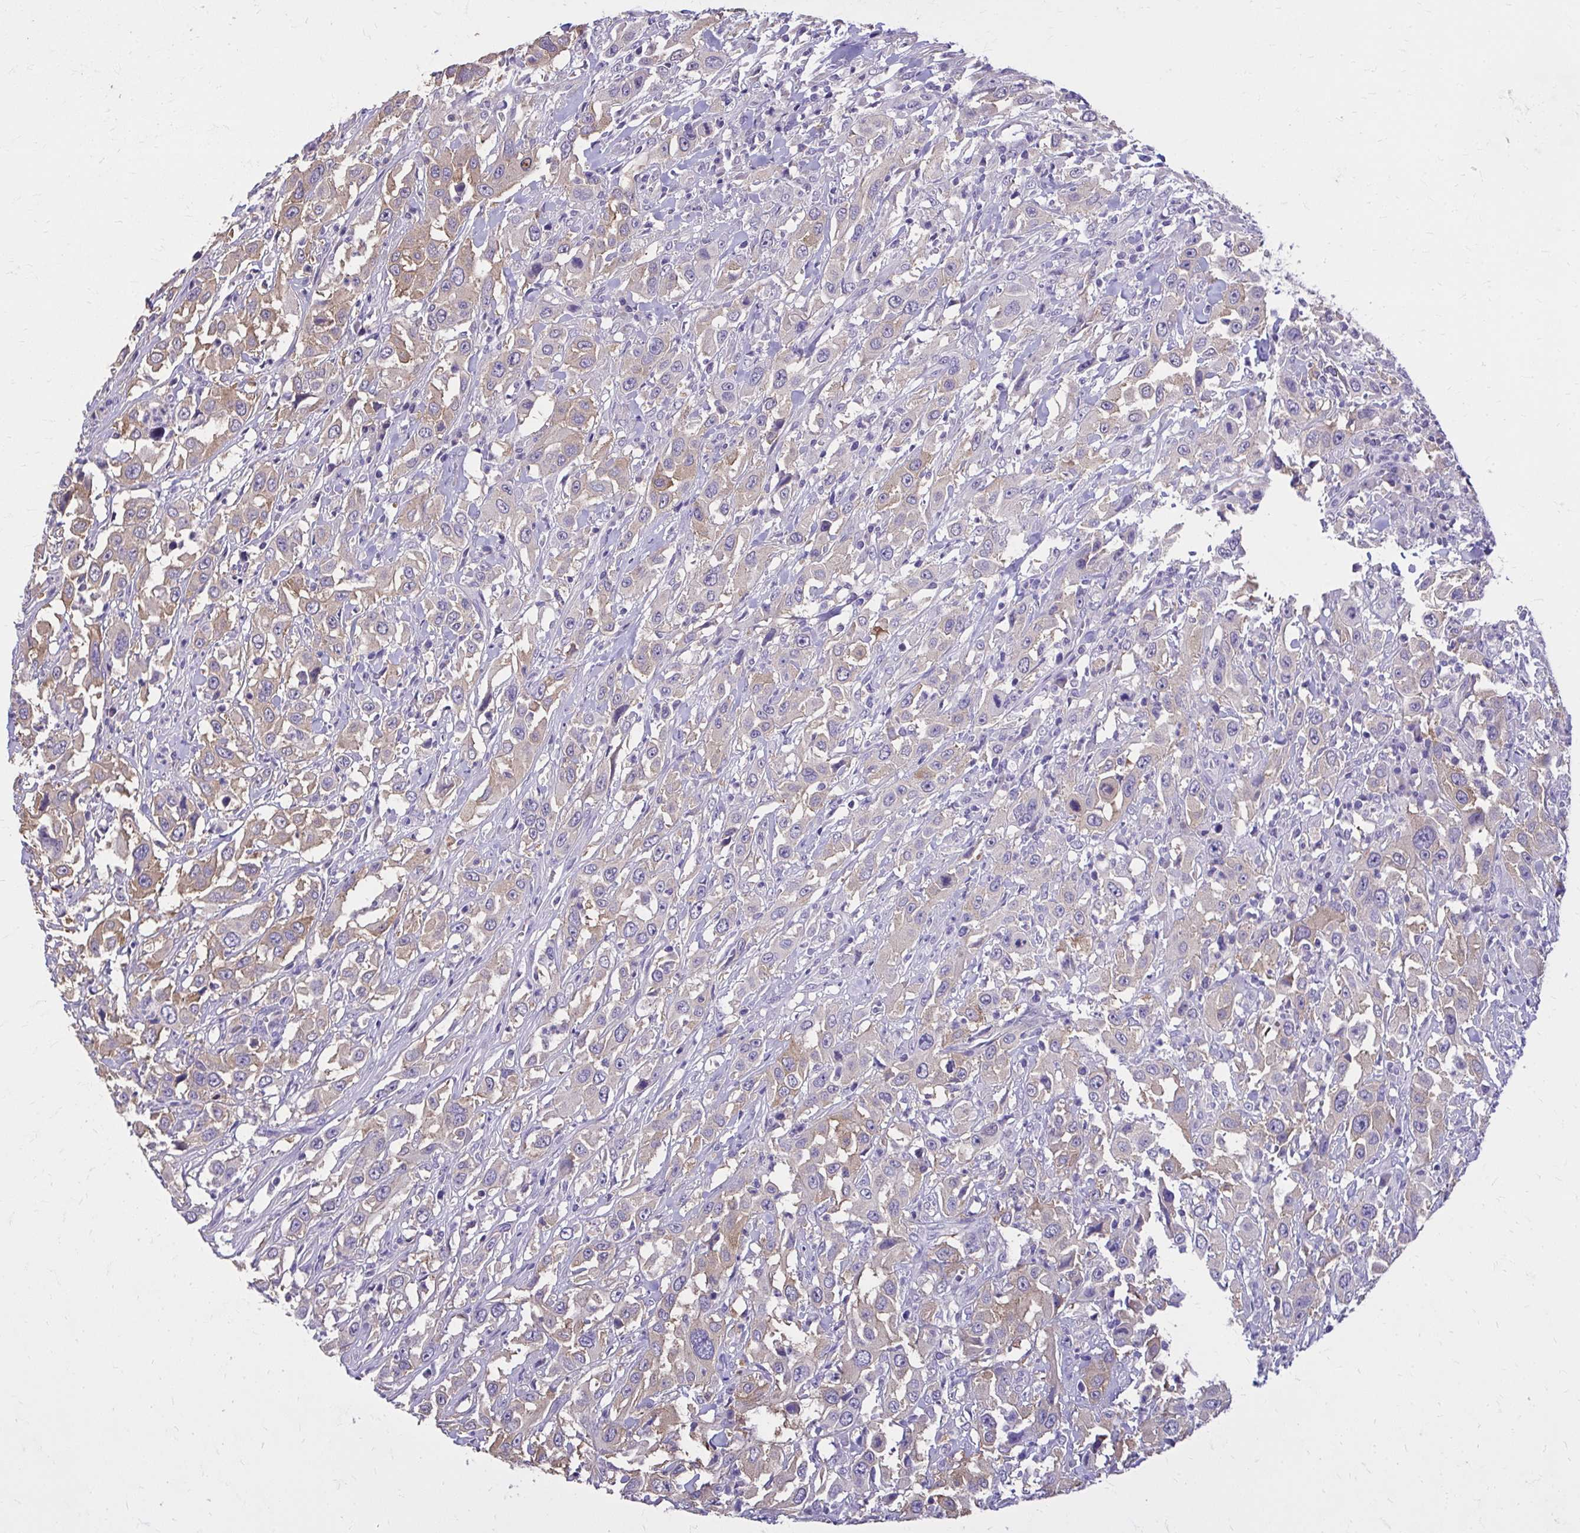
{"staining": {"intensity": "weak", "quantity": "25%-75%", "location": "cytoplasmic/membranous"}, "tissue": "urothelial cancer", "cell_type": "Tumor cells", "image_type": "cancer", "snomed": [{"axis": "morphology", "description": "Urothelial carcinoma, High grade"}, {"axis": "topography", "description": "Urinary bladder"}], "caption": "Human urothelial cancer stained for a protein (brown) shows weak cytoplasmic/membranous positive staining in about 25%-75% of tumor cells.", "gene": "EPB41L1", "patient": {"sex": "male", "age": 61}}